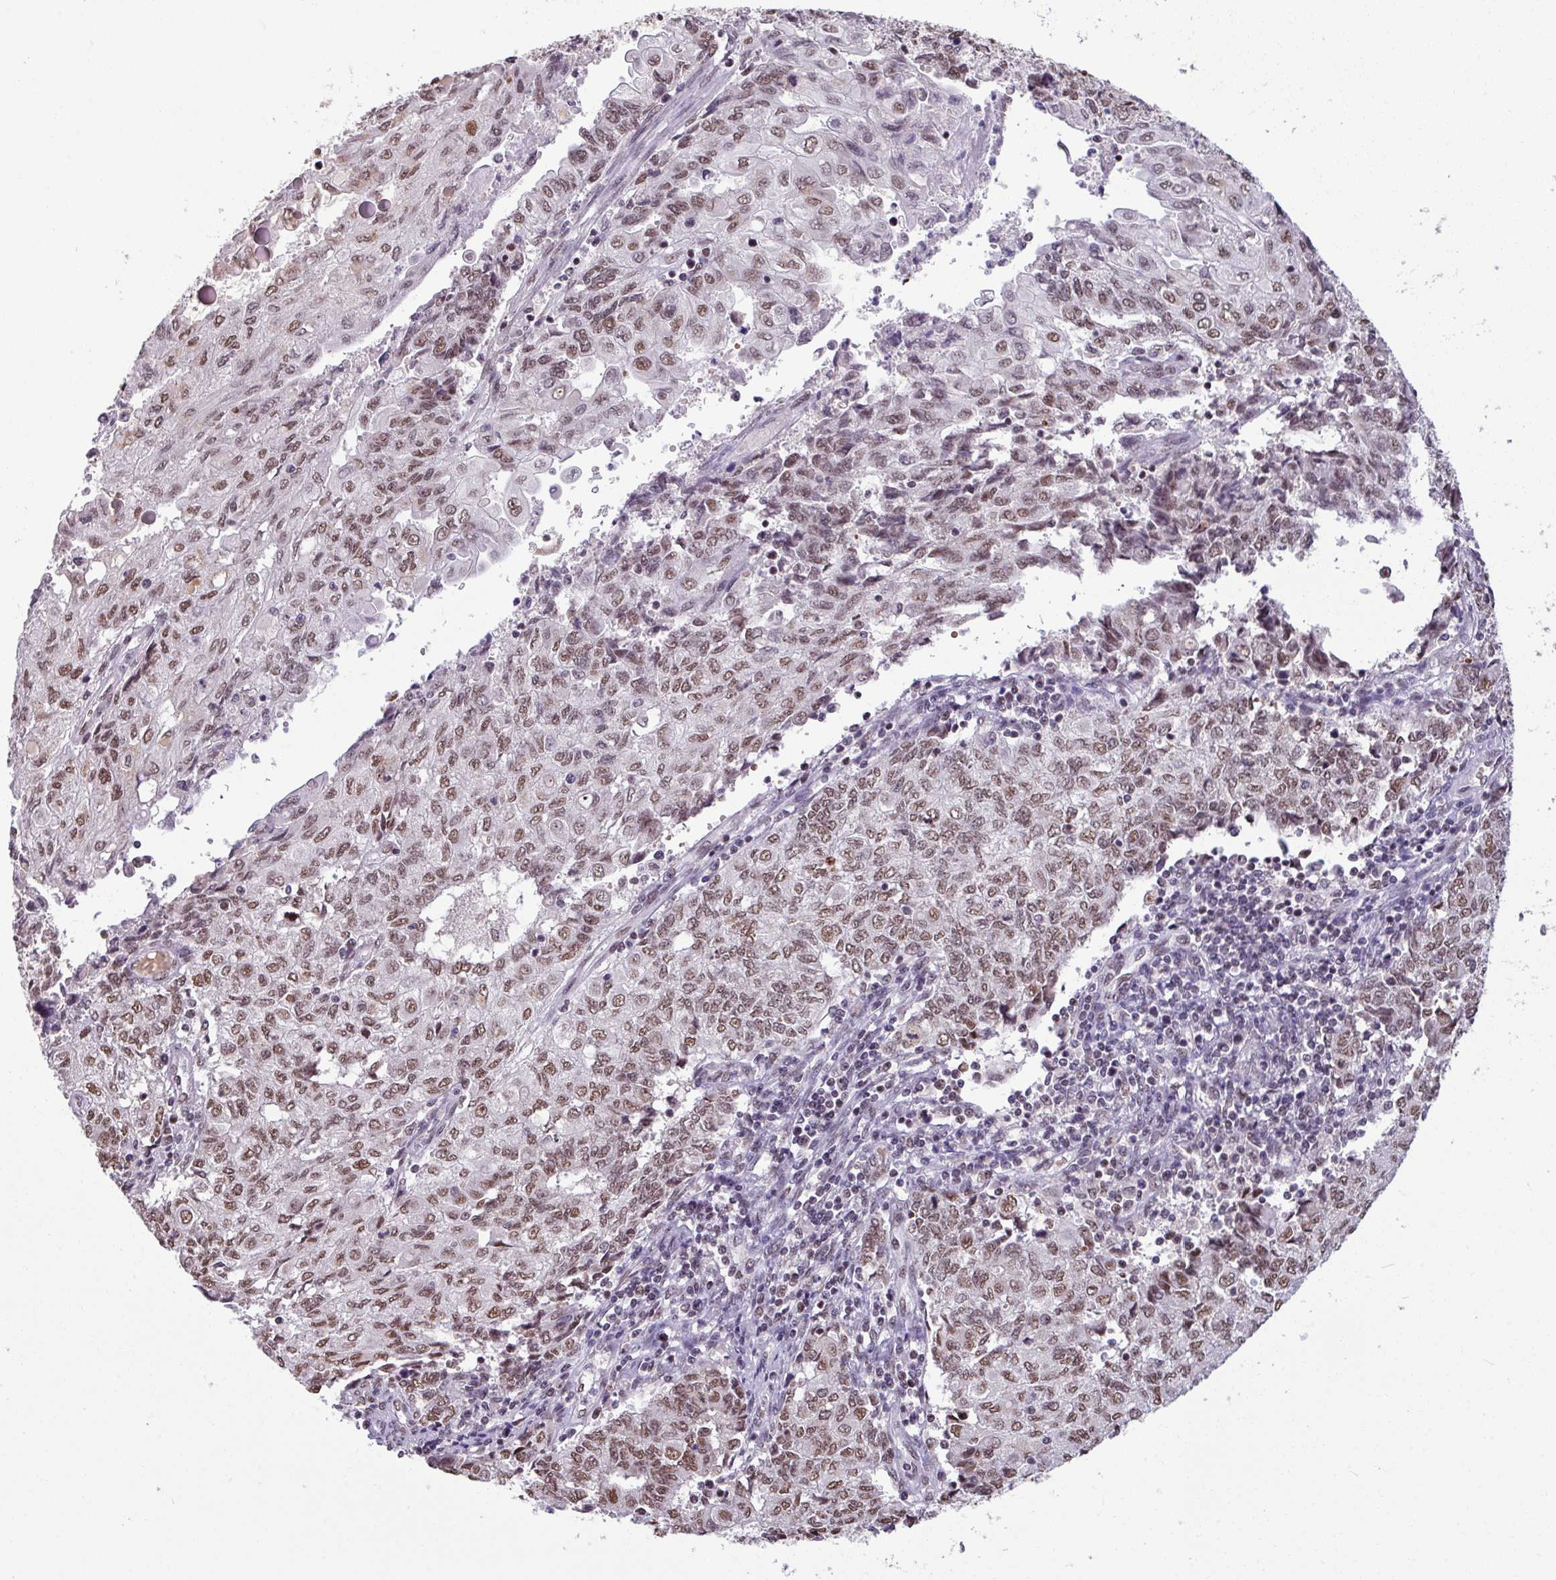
{"staining": {"intensity": "moderate", "quantity": "25%-75%", "location": "nuclear"}, "tissue": "endometrial cancer", "cell_type": "Tumor cells", "image_type": "cancer", "snomed": [{"axis": "morphology", "description": "Adenocarcinoma, NOS"}, {"axis": "topography", "description": "Endometrium"}], "caption": "Brown immunohistochemical staining in human endometrial cancer displays moderate nuclear staining in approximately 25%-75% of tumor cells.", "gene": "TDG", "patient": {"sex": "female", "age": 54}}